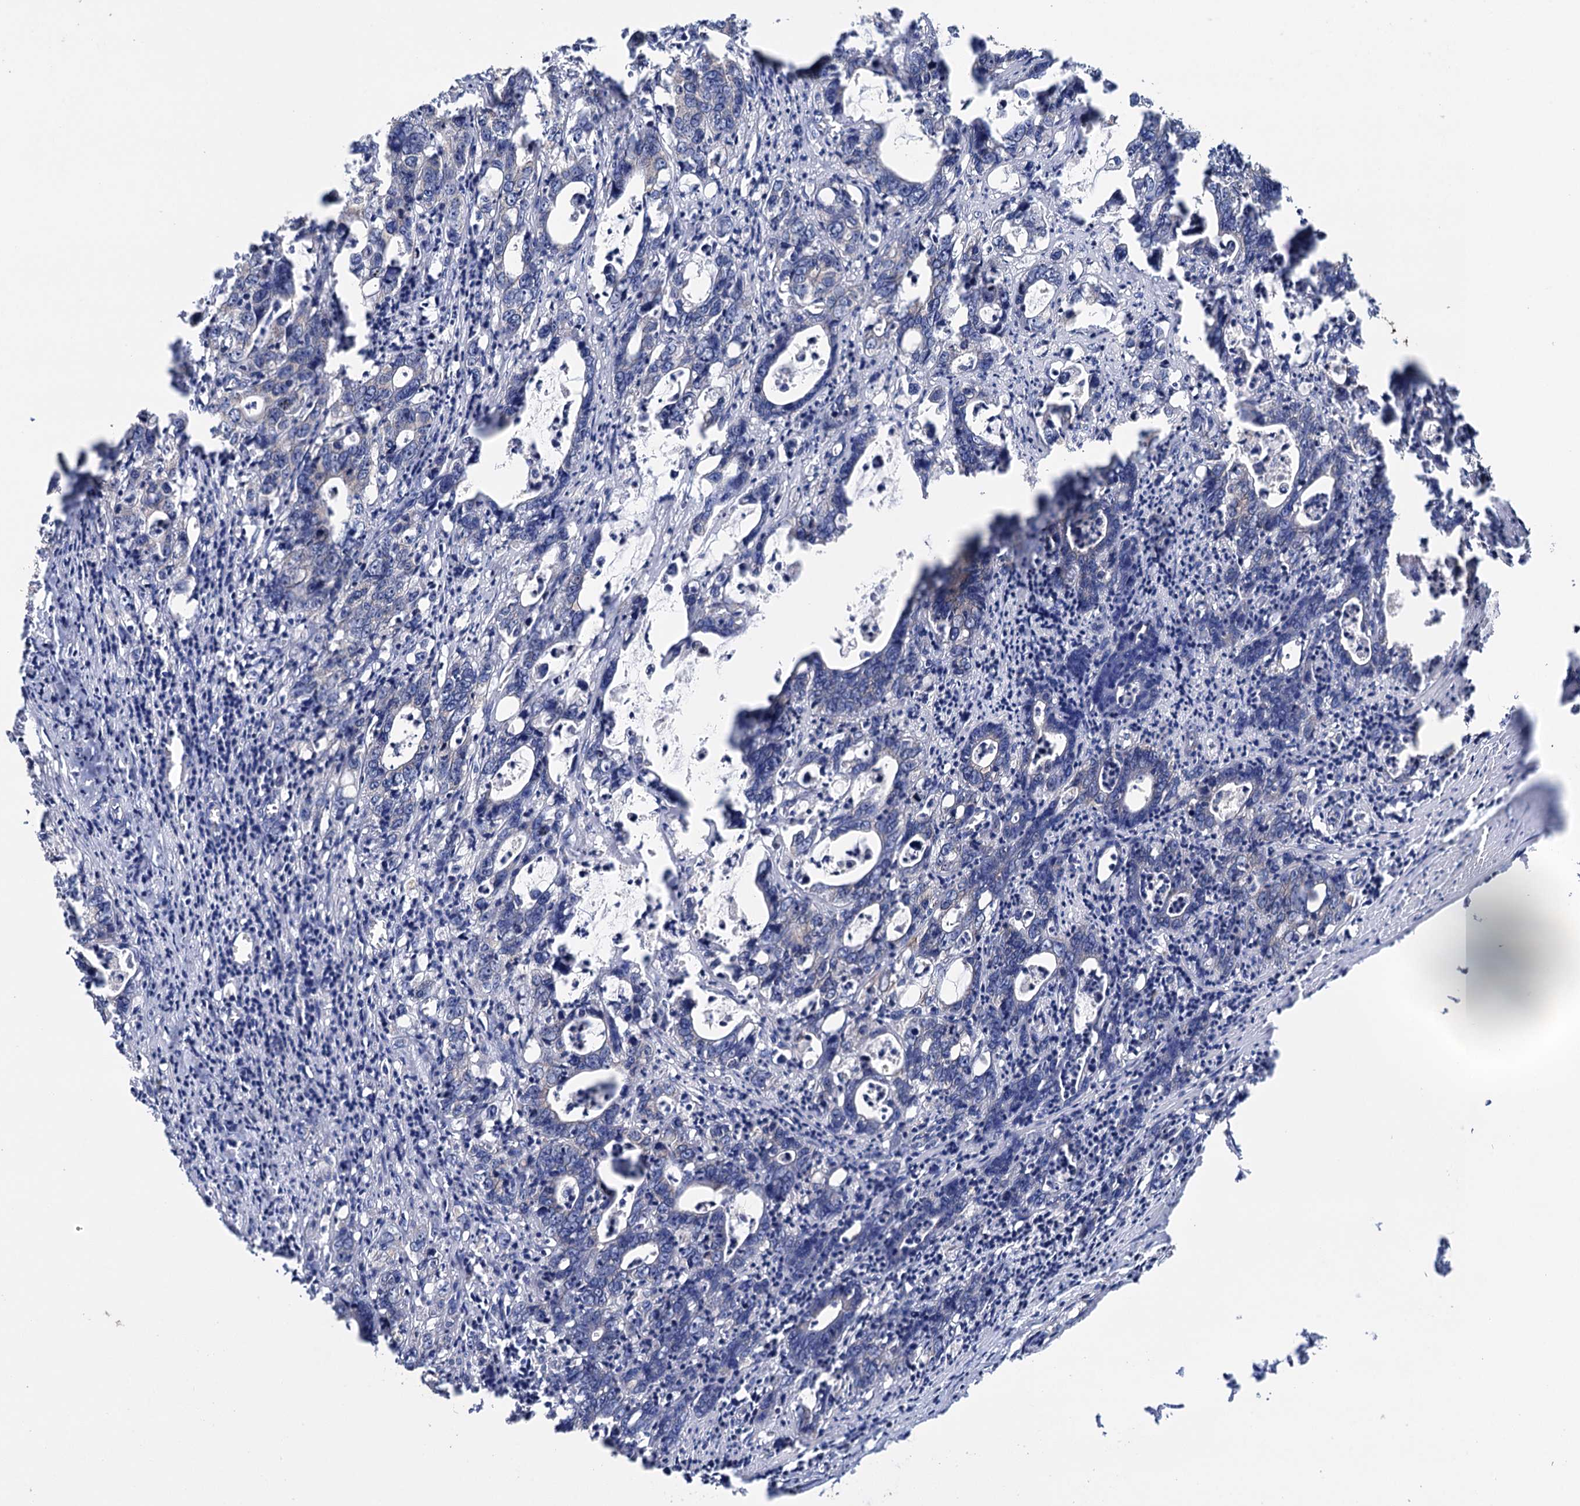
{"staining": {"intensity": "weak", "quantity": "25%-75%", "location": "cytoplasmic/membranous"}, "tissue": "colorectal cancer", "cell_type": "Tumor cells", "image_type": "cancer", "snomed": [{"axis": "morphology", "description": "Adenocarcinoma, NOS"}, {"axis": "topography", "description": "Colon"}], "caption": "Immunohistochemistry (IHC) of human colorectal cancer (adenocarcinoma) exhibits low levels of weak cytoplasmic/membranous expression in about 25%-75% of tumor cells.", "gene": "SUCLA2", "patient": {"sex": "female", "age": 75}}